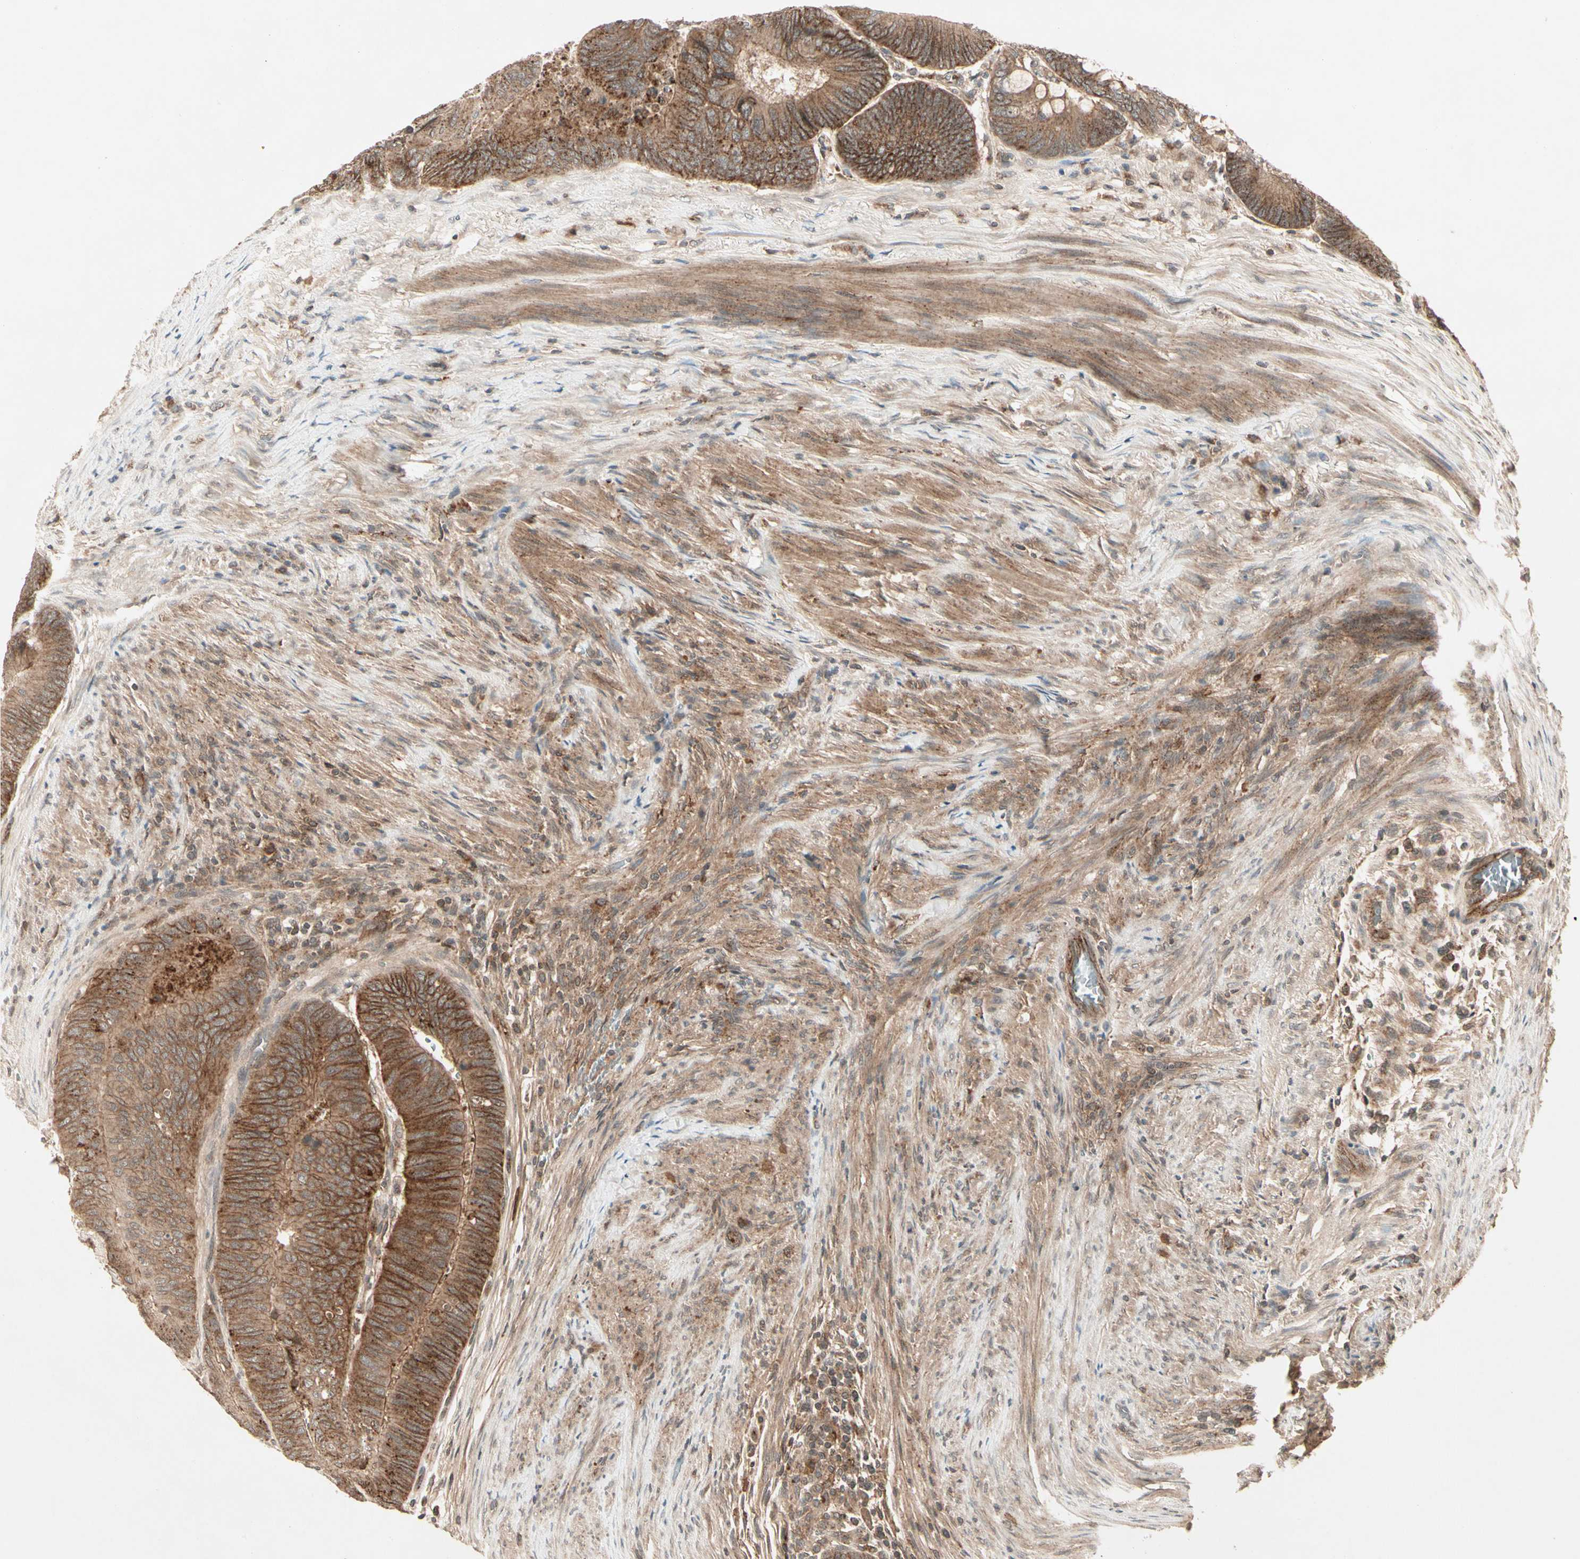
{"staining": {"intensity": "strong", "quantity": ">75%", "location": "cytoplasmic/membranous"}, "tissue": "colorectal cancer", "cell_type": "Tumor cells", "image_type": "cancer", "snomed": [{"axis": "morphology", "description": "Normal tissue, NOS"}, {"axis": "morphology", "description": "Adenocarcinoma, NOS"}, {"axis": "topography", "description": "Rectum"}, {"axis": "topography", "description": "Peripheral nerve tissue"}], "caption": "This histopathology image demonstrates immunohistochemistry (IHC) staining of human colorectal cancer (adenocarcinoma), with high strong cytoplasmic/membranous positivity in about >75% of tumor cells.", "gene": "FLOT1", "patient": {"sex": "male", "age": 92}}